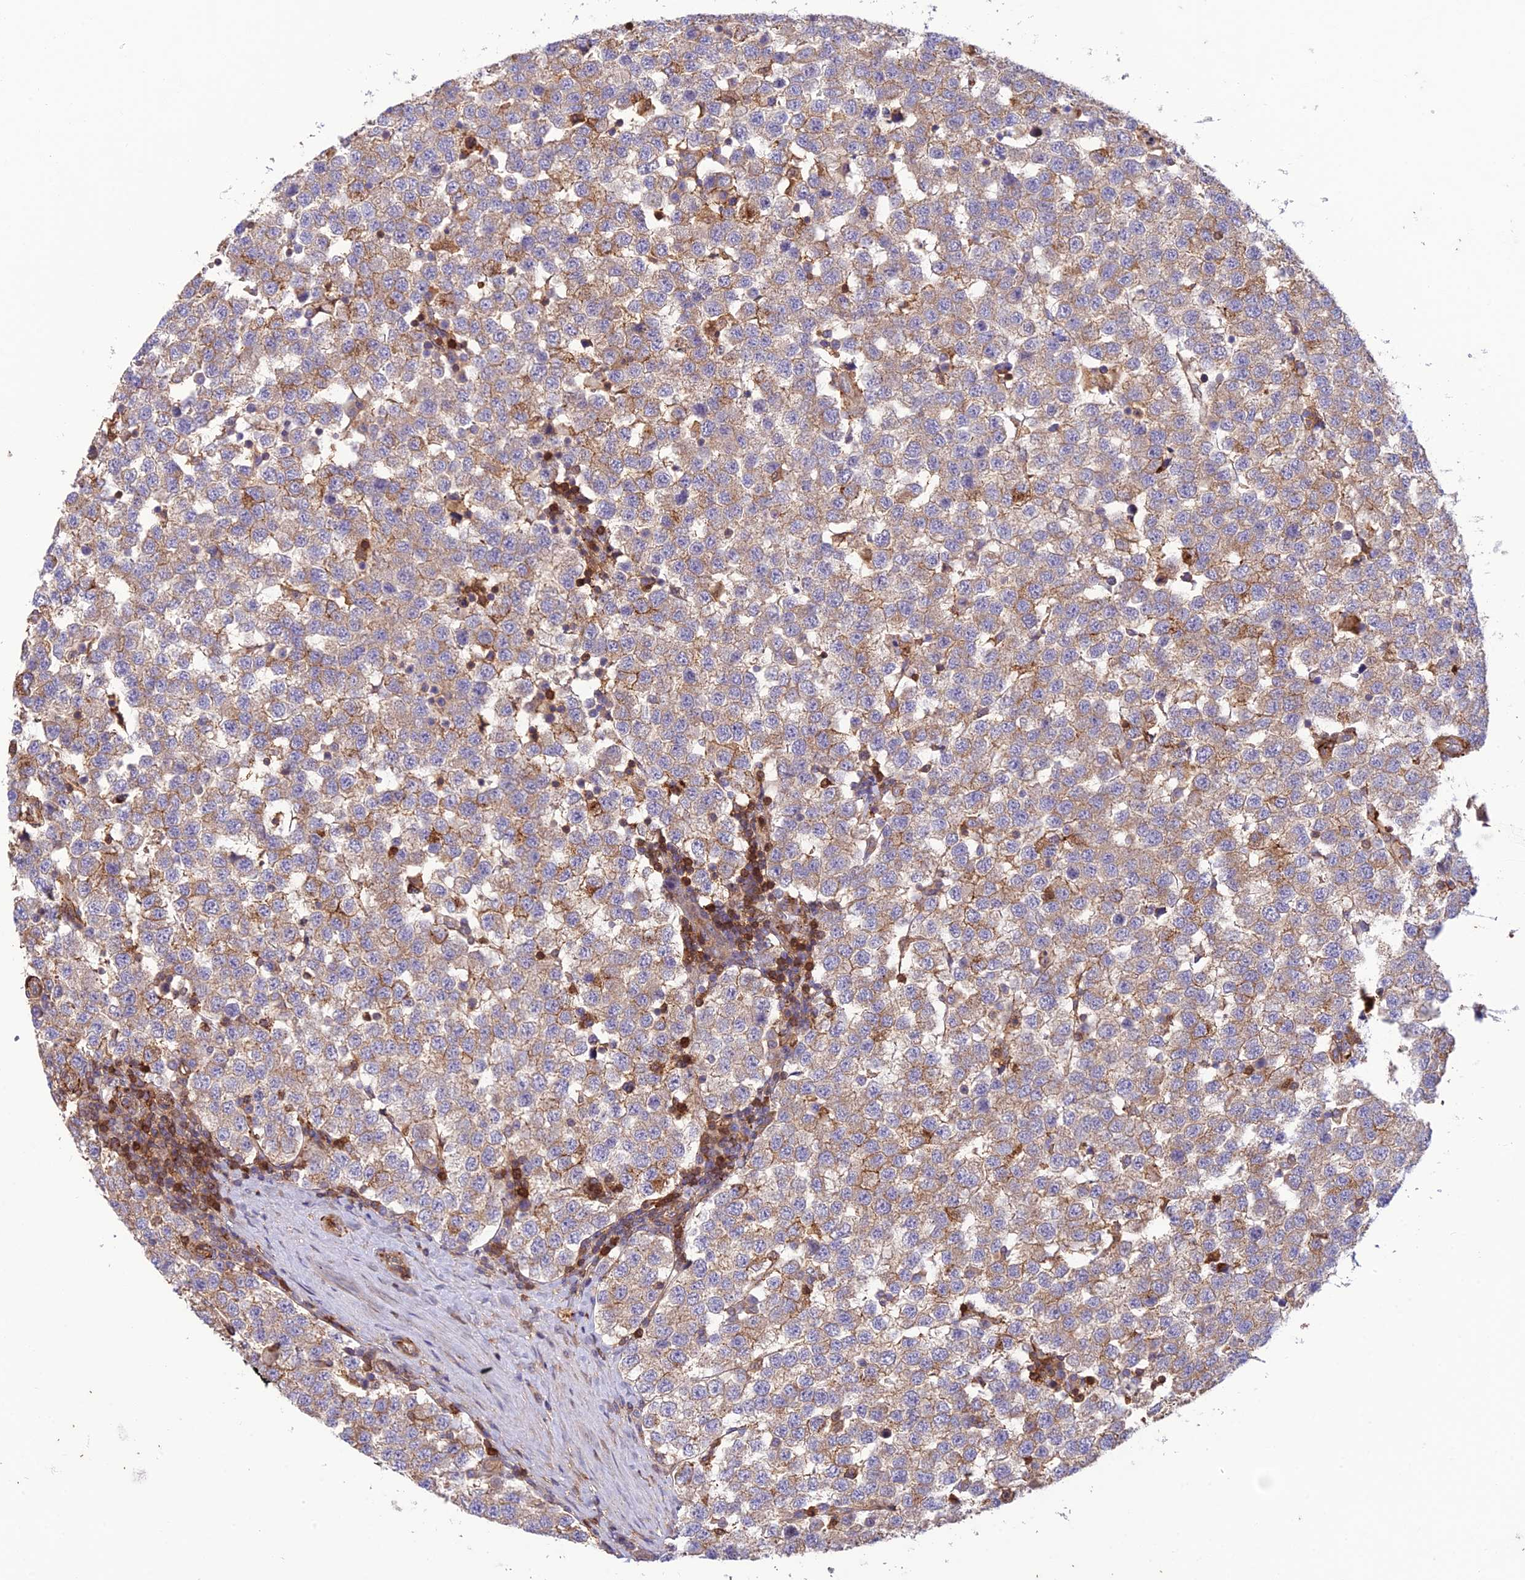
{"staining": {"intensity": "moderate", "quantity": ">75%", "location": "cytoplasmic/membranous"}, "tissue": "testis cancer", "cell_type": "Tumor cells", "image_type": "cancer", "snomed": [{"axis": "morphology", "description": "Seminoma, NOS"}, {"axis": "topography", "description": "Testis"}], "caption": "Immunohistochemical staining of testis cancer shows medium levels of moderate cytoplasmic/membranous protein staining in approximately >75% of tumor cells.", "gene": "HPSE2", "patient": {"sex": "male", "age": 34}}